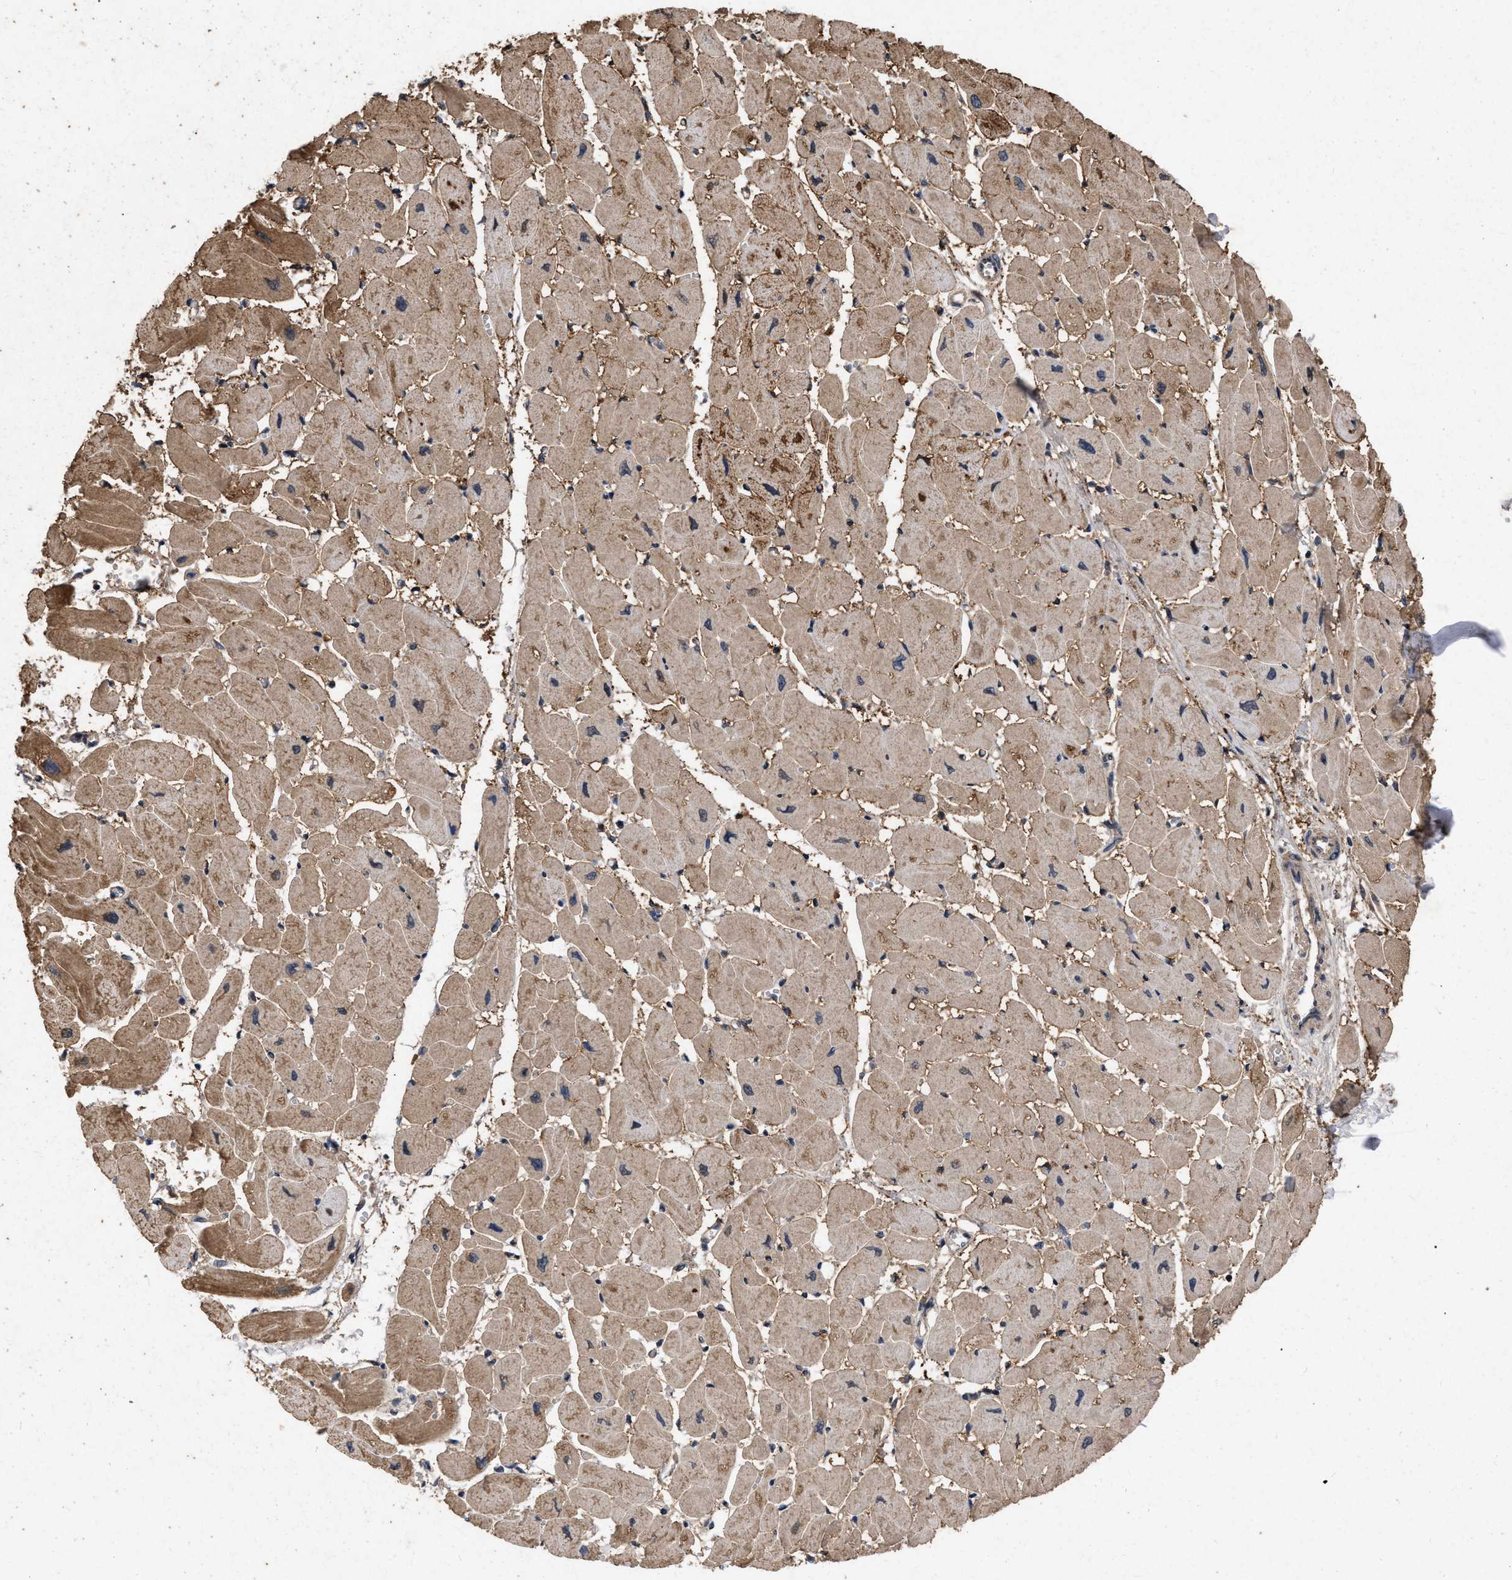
{"staining": {"intensity": "moderate", "quantity": "25%-75%", "location": "cytoplasmic/membranous"}, "tissue": "heart muscle", "cell_type": "Cardiomyocytes", "image_type": "normal", "snomed": [{"axis": "morphology", "description": "Normal tissue, NOS"}, {"axis": "topography", "description": "Heart"}], "caption": "This photomicrograph shows unremarkable heart muscle stained with IHC to label a protein in brown. The cytoplasmic/membranous of cardiomyocytes show moderate positivity for the protein. Nuclei are counter-stained blue.", "gene": "CDKN2C", "patient": {"sex": "female", "age": 54}}